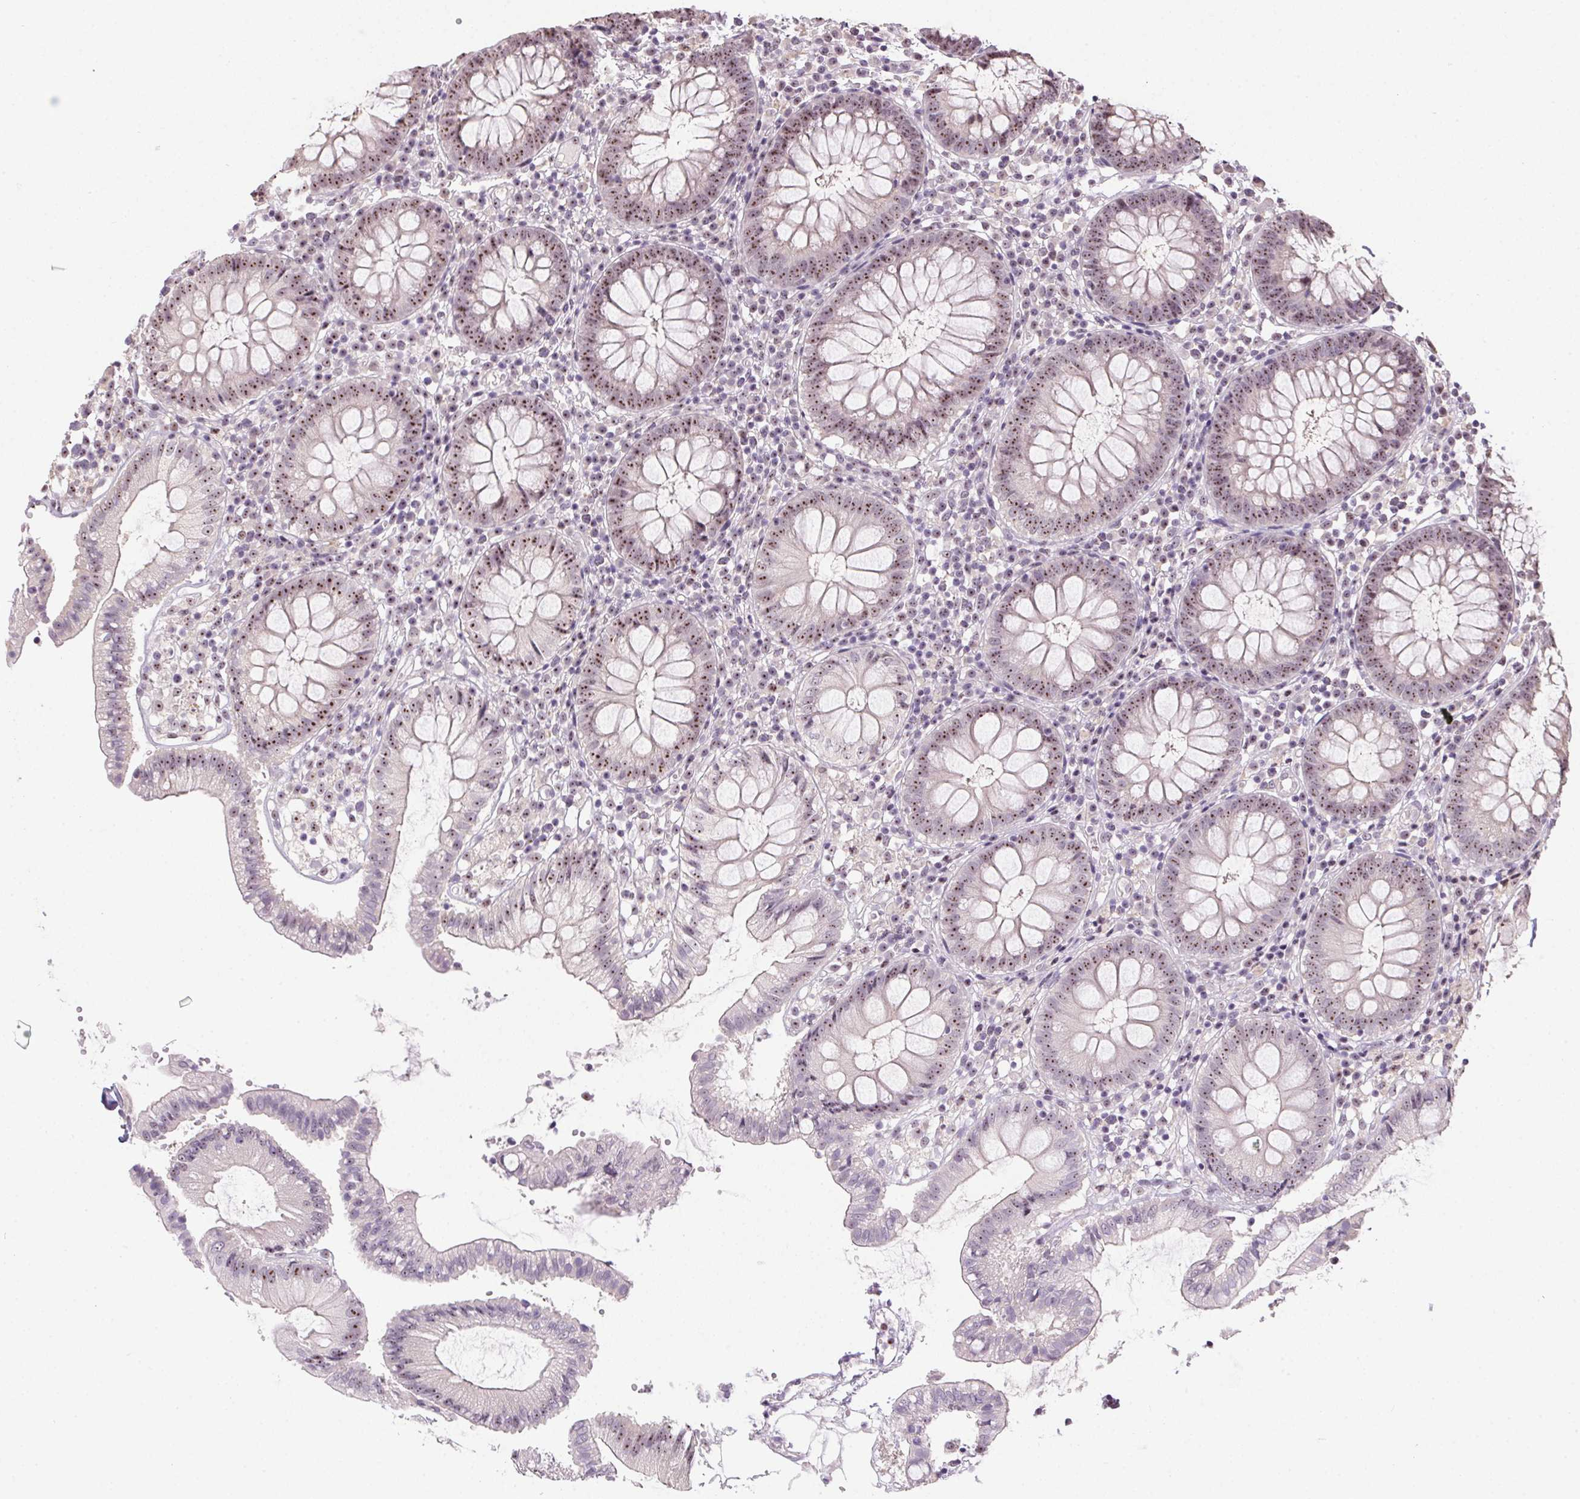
{"staining": {"intensity": "negative", "quantity": "none", "location": "none"}, "tissue": "colon", "cell_type": "Endothelial cells", "image_type": "normal", "snomed": [{"axis": "morphology", "description": "Normal tissue, NOS"}, {"axis": "morphology", "description": "Adenocarcinoma, NOS"}, {"axis": "topography", "description": "Colon"}], "caption": "Endothelial cells show no significant staining in normal colon.", "gene": "BATF2", "patient": {"sex": "male", "age": 83}}